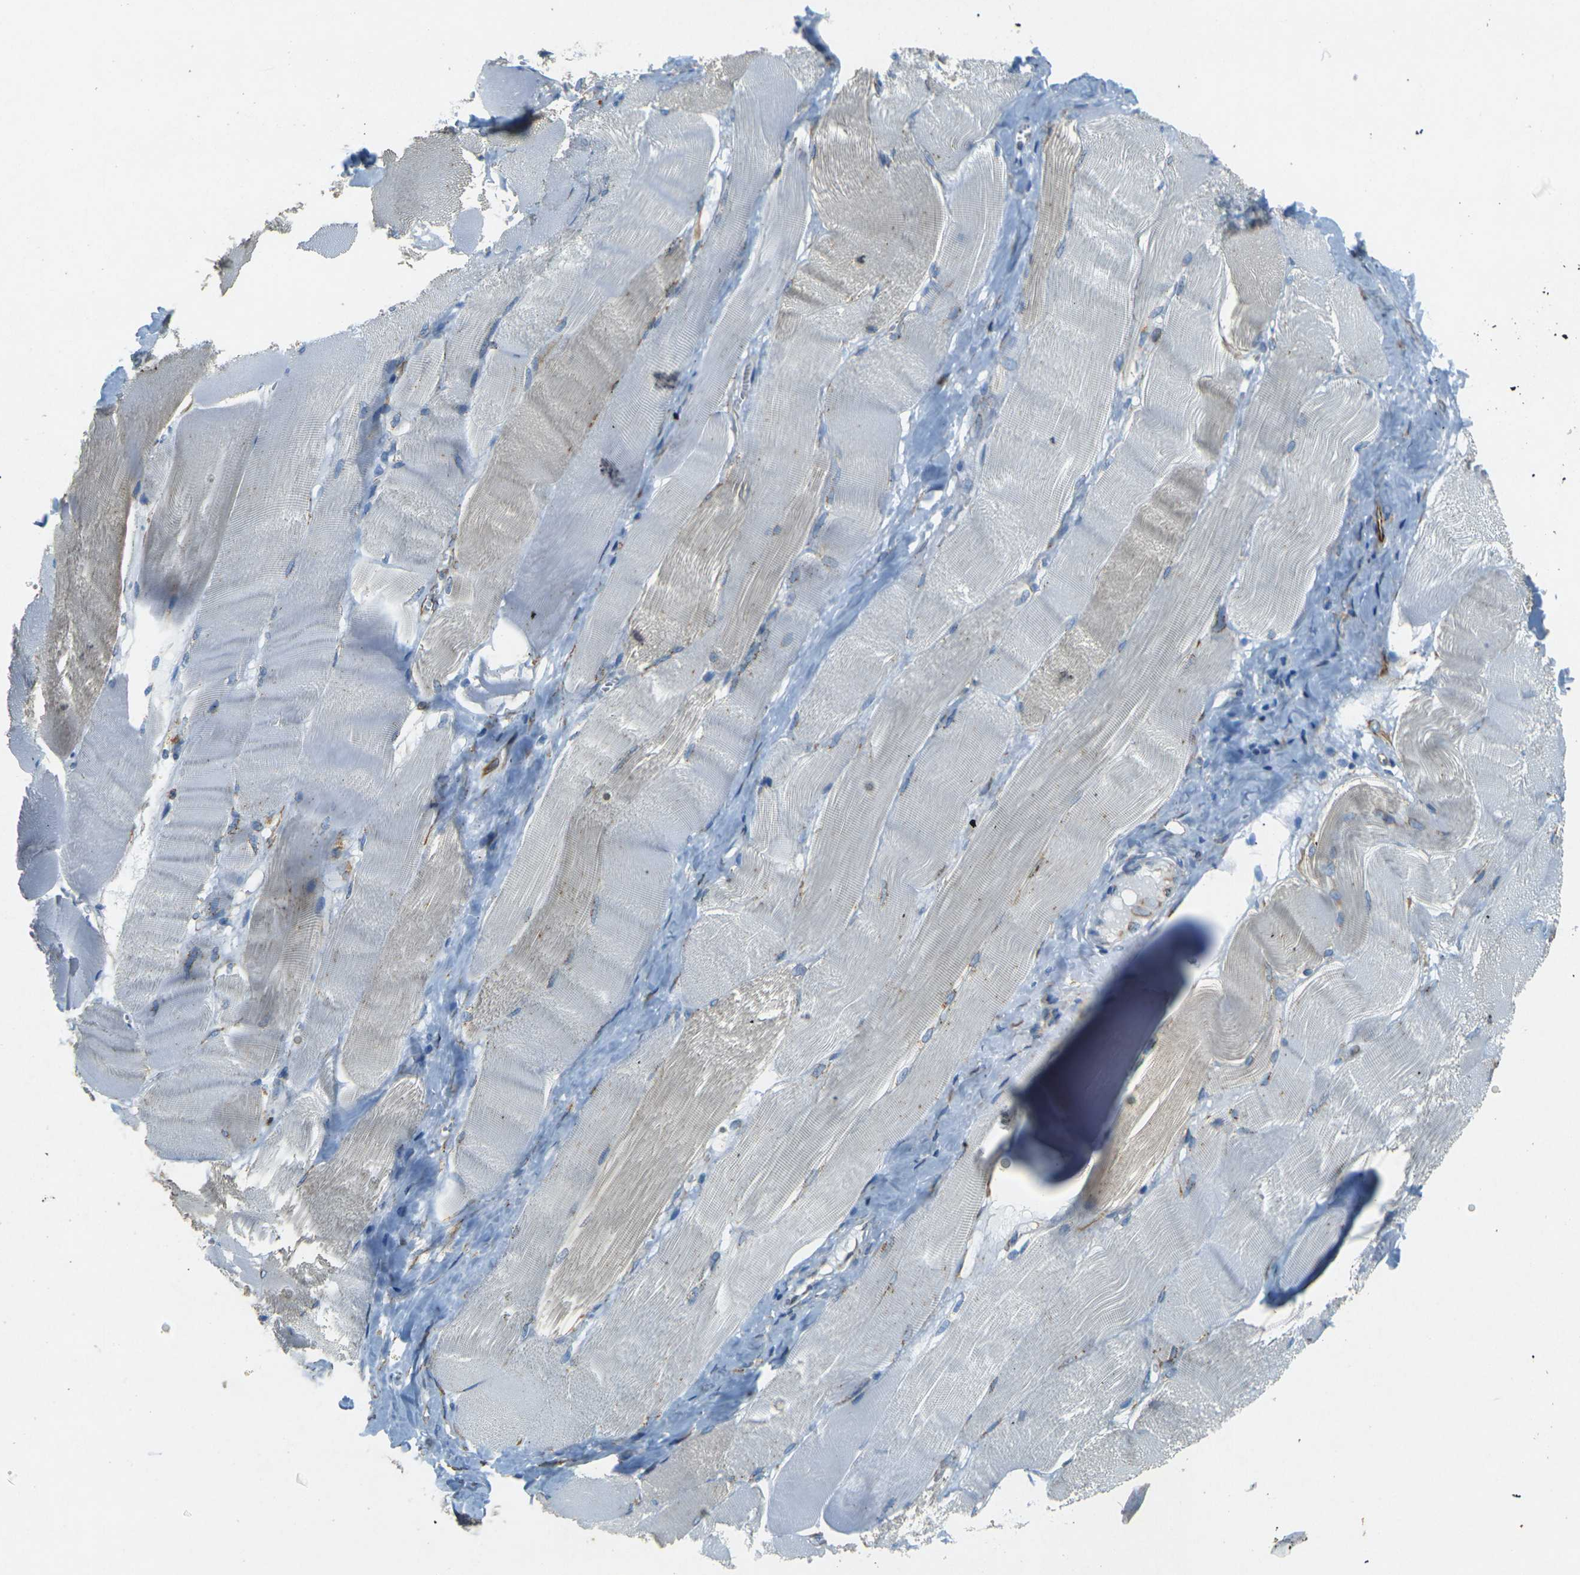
{"staining": {"intensity": "weak", "quantity": "<25%", "location": "cytoplasmic/membranous"}, "tissue": "skeletal muscle", "cell_type": "Myocytes", "image_type": "normal", "snomed": [{"axis": "morphology", "description": "Normal tissue, NOS"}, {"axis": "morphology", "description": "Squamous cell carcinoma, NOS"}, {"axis": "topography", "description": "Skeletal muscle"}], "caption": "An immunohistochemistry (IHC) photomicrograph of benign skeletal muscle is shown. There is no staining in myocytes of skeletal muscle. (Brightfield microscopy of DAB (3,3'-diaminobenzidine) immunohistochemistry (IHC) at high magnification).", "gene": "SORT1", "patient": {"sex": "male", "age": 51}}